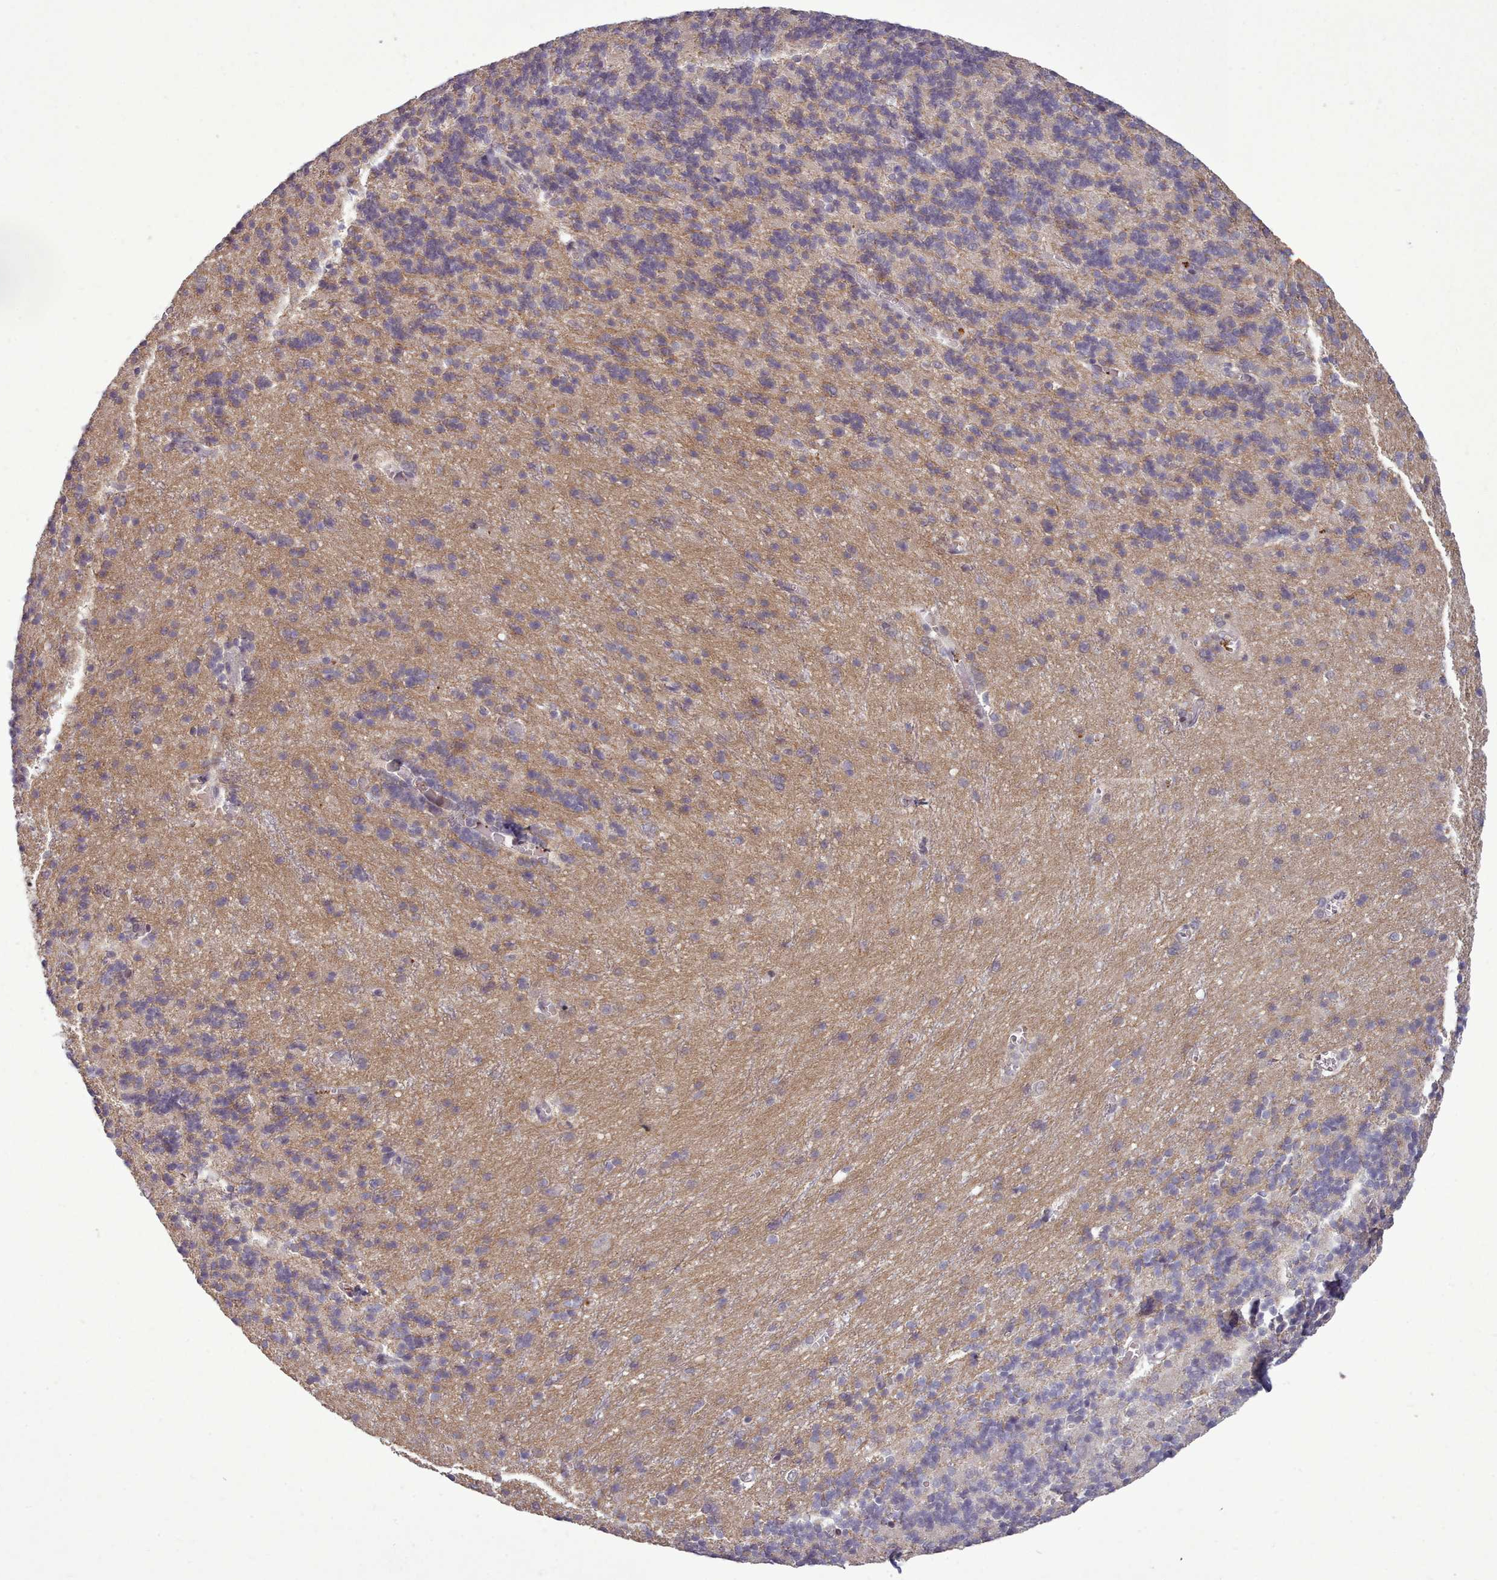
{"staining": {"intensity": "negative", "quantity": "none", "location": "none"}, "tissue": "cerebellum", "cell_type": "Cells in granular layer", "image_type": "normal", "snomed": [{"axis": "morphology", "description": "Normal tissue, NOS"}, {"axis": "topography", "description": "Cerebellum"}], "caption": "A high-resolution photomicrograph shows IHC staining of normal cerebellum, which shows no significant positivity in cells in granular layer.", "gene": "LEFTY1", "patient": {"sex": "male", "age": 37}}